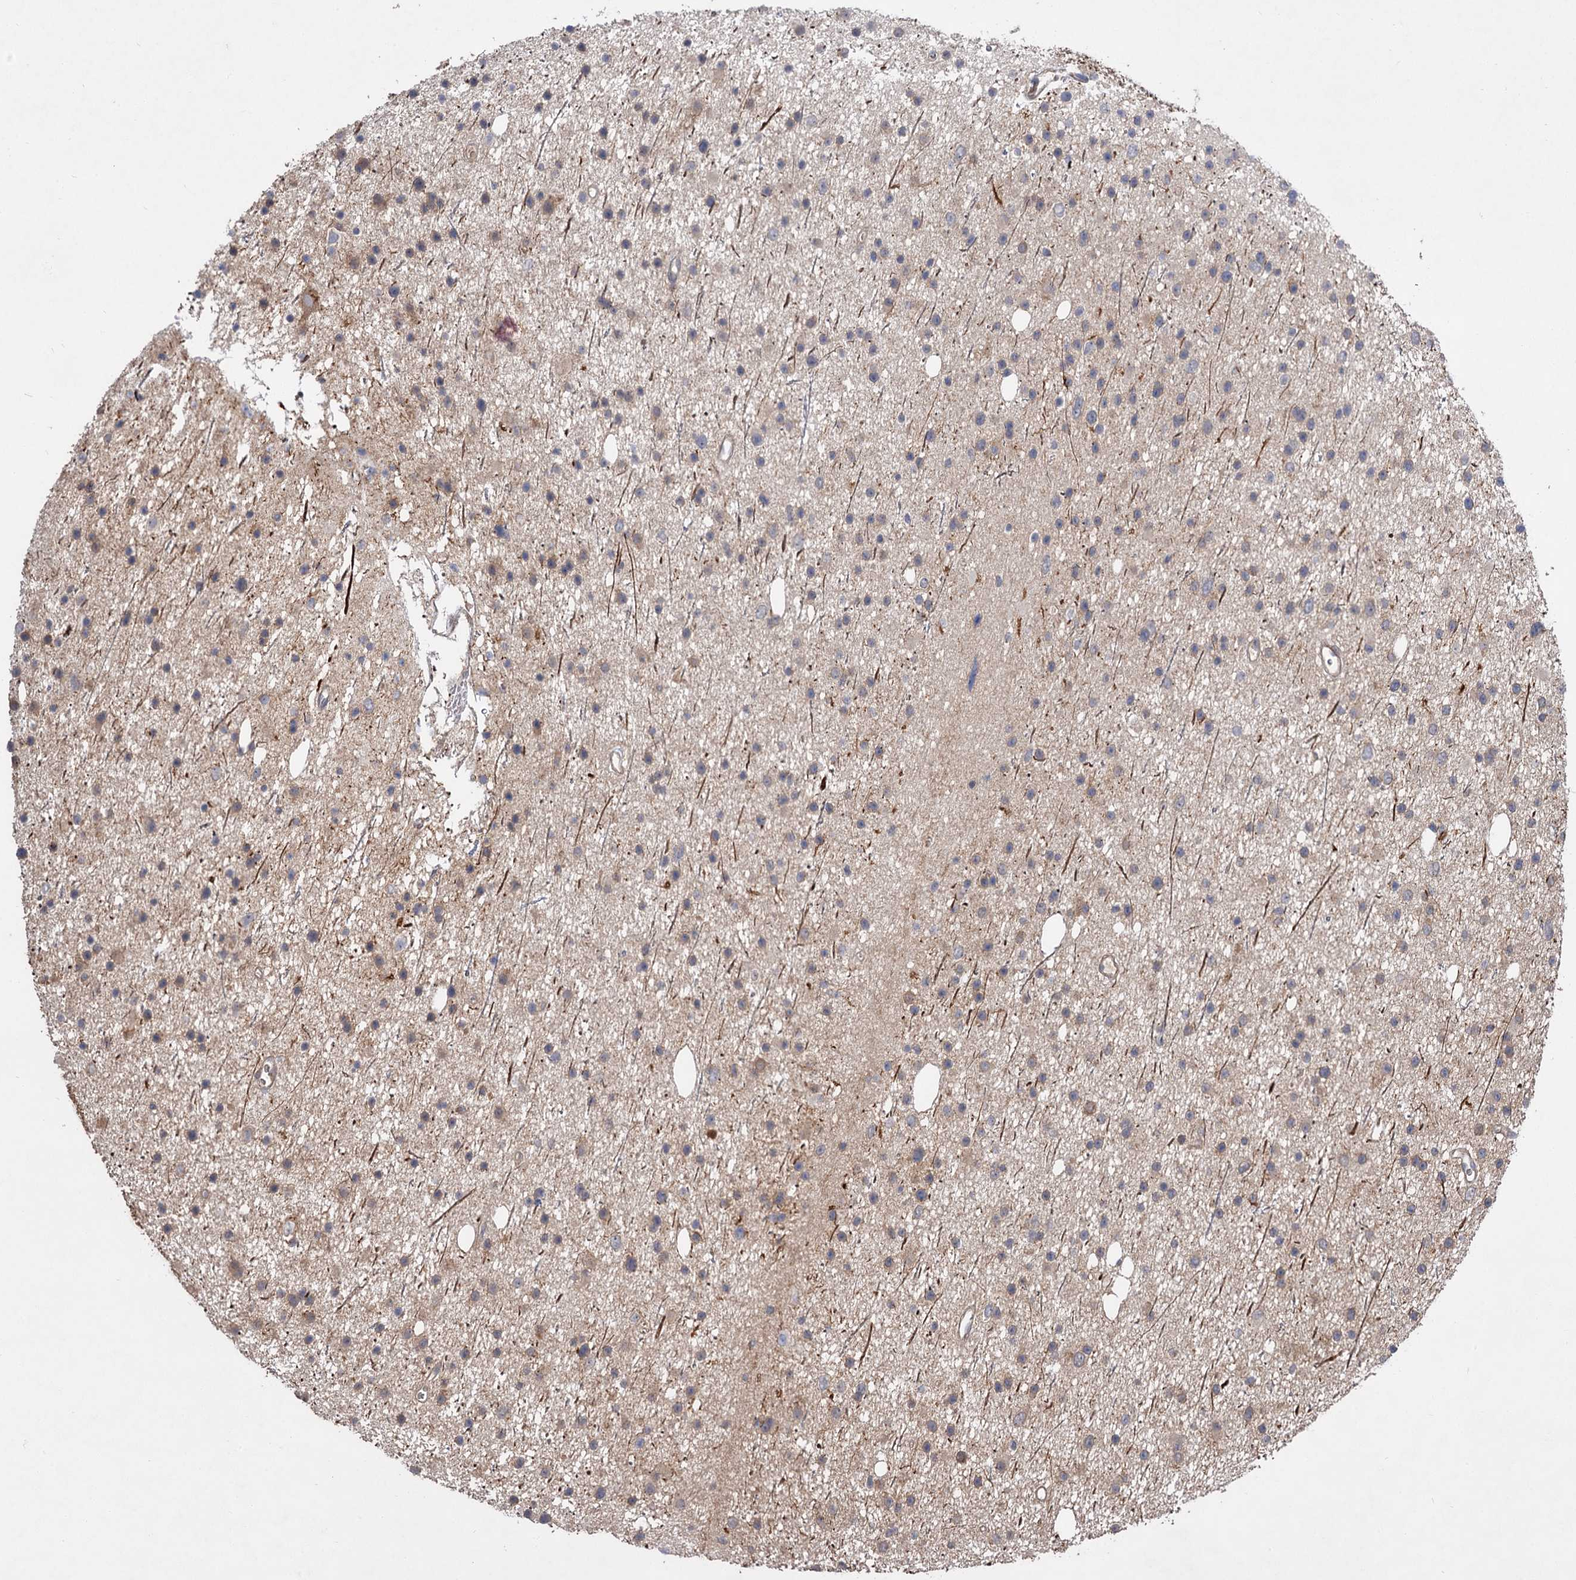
{"staining": {"intensity": "weak", "quantity": "25%-75%", "location": "cytoplasmic/membranous"}, "tissue": "glioma", "cell_type": "Tumor cells", "image_type": "cancer", "snomed": [{"axis": "morphology", "description": "Glioma, malignant, Low grade"}, {"axis": "topography", "description": "Cerebral cortex"}], "caption": "Malignant glioma (low-grade) was stained to show a protein in brown. There is low levels of weak cytoplasmic/membranous expression in approximately 25%-75% of tumor cells.", "gene": "FBXW8", "patient": {"sex": "female", "age": 39}}